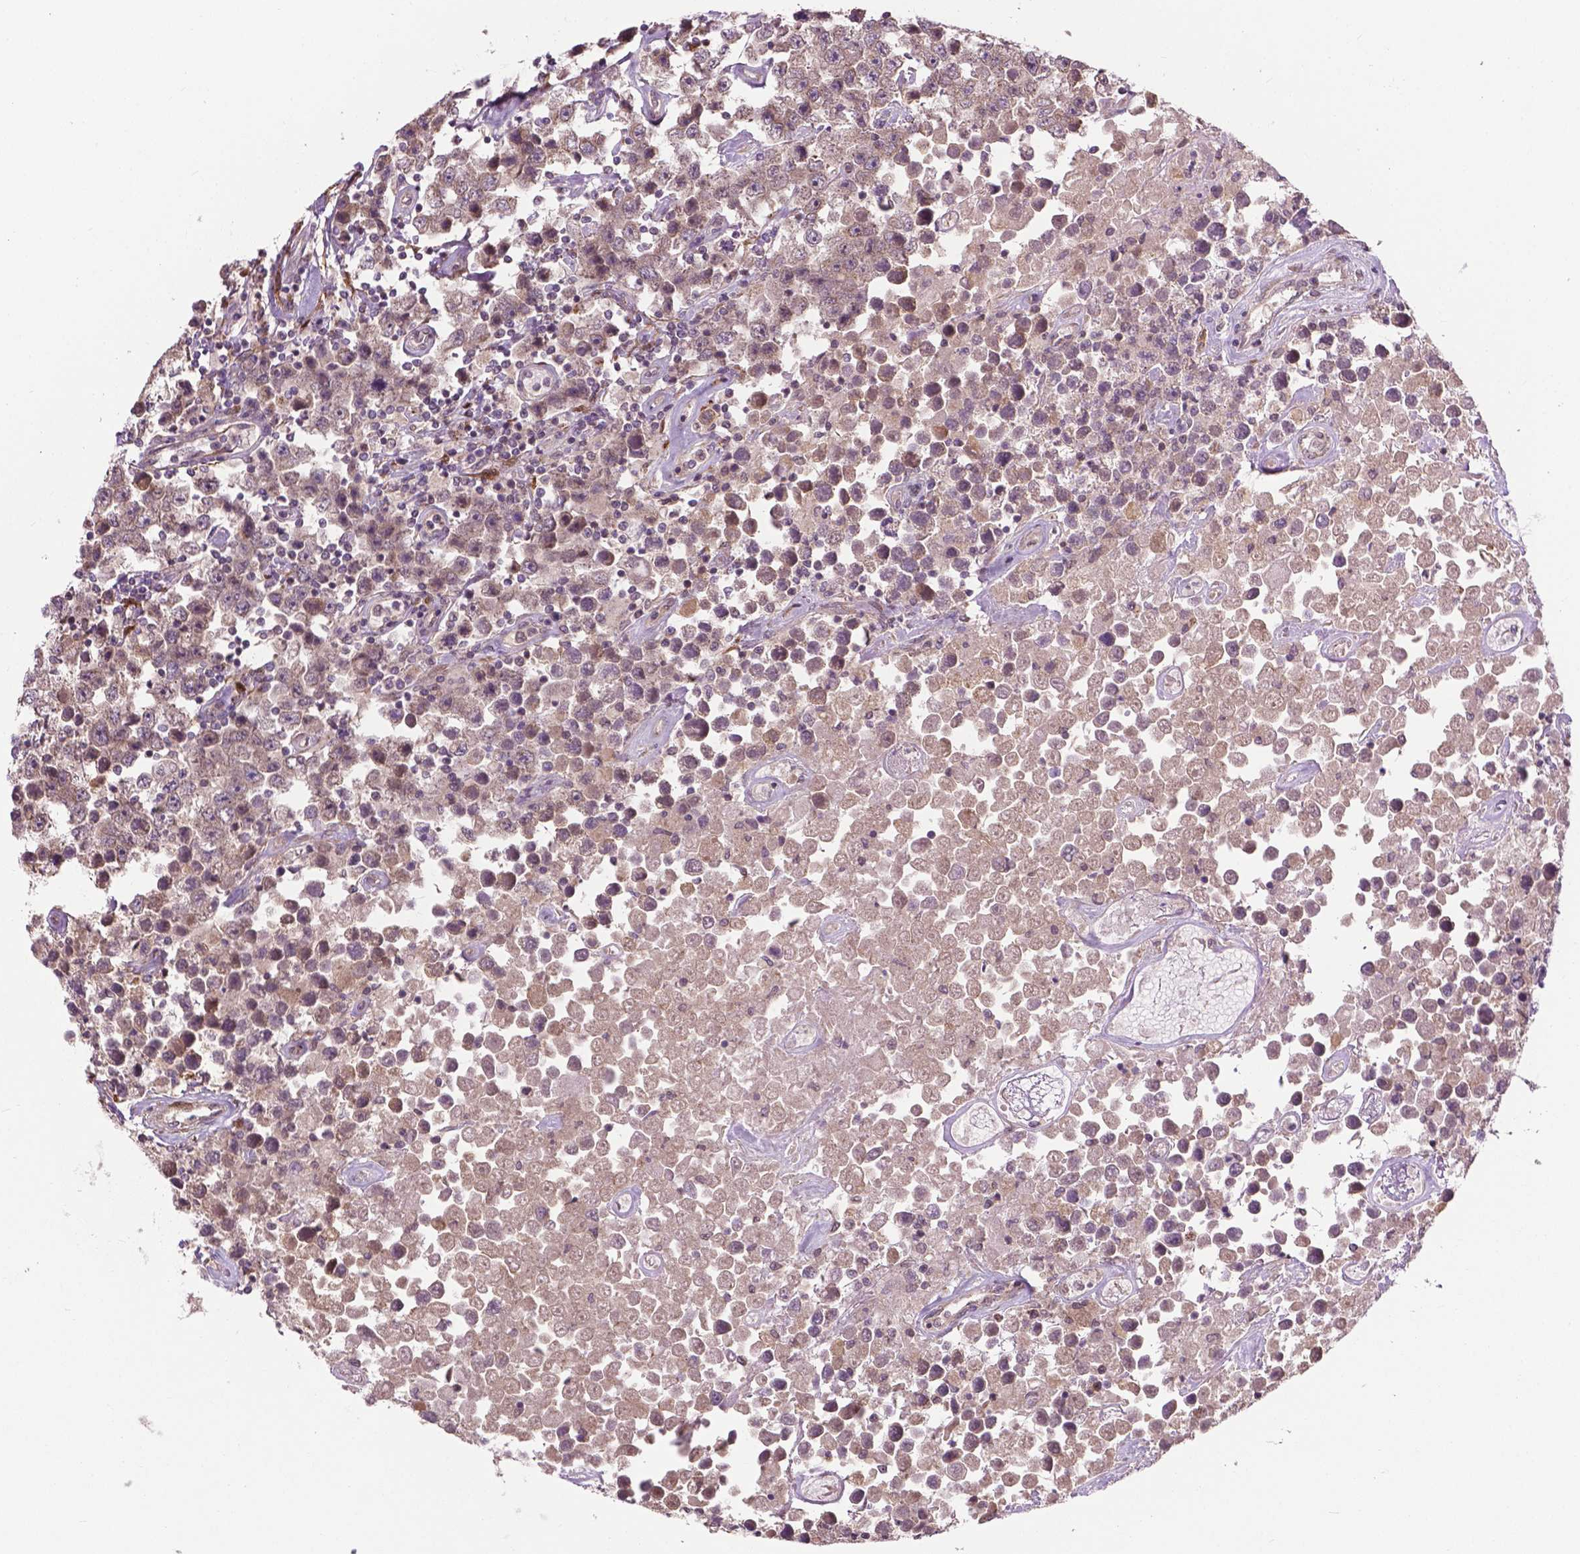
{"staining": {"intensity": "negative", "quantity": "none", "location": "none"}, "tissue": "testis cancer", "cell_type": "Tumor cells", "image_type": "cancer", "snomed": [{"axis": "morphology", "description": "Seminoma, NOS"}, {"axis": "topography", "description": "Testis"}], "caption": "A high-resolution histopathology image shows immunohistochemistry staining of testis cancer (seminoma), which shows no significant staining in tumor cells.", "gene": "PPP1CB", "patient": {"sex": "male", "age": 52}}